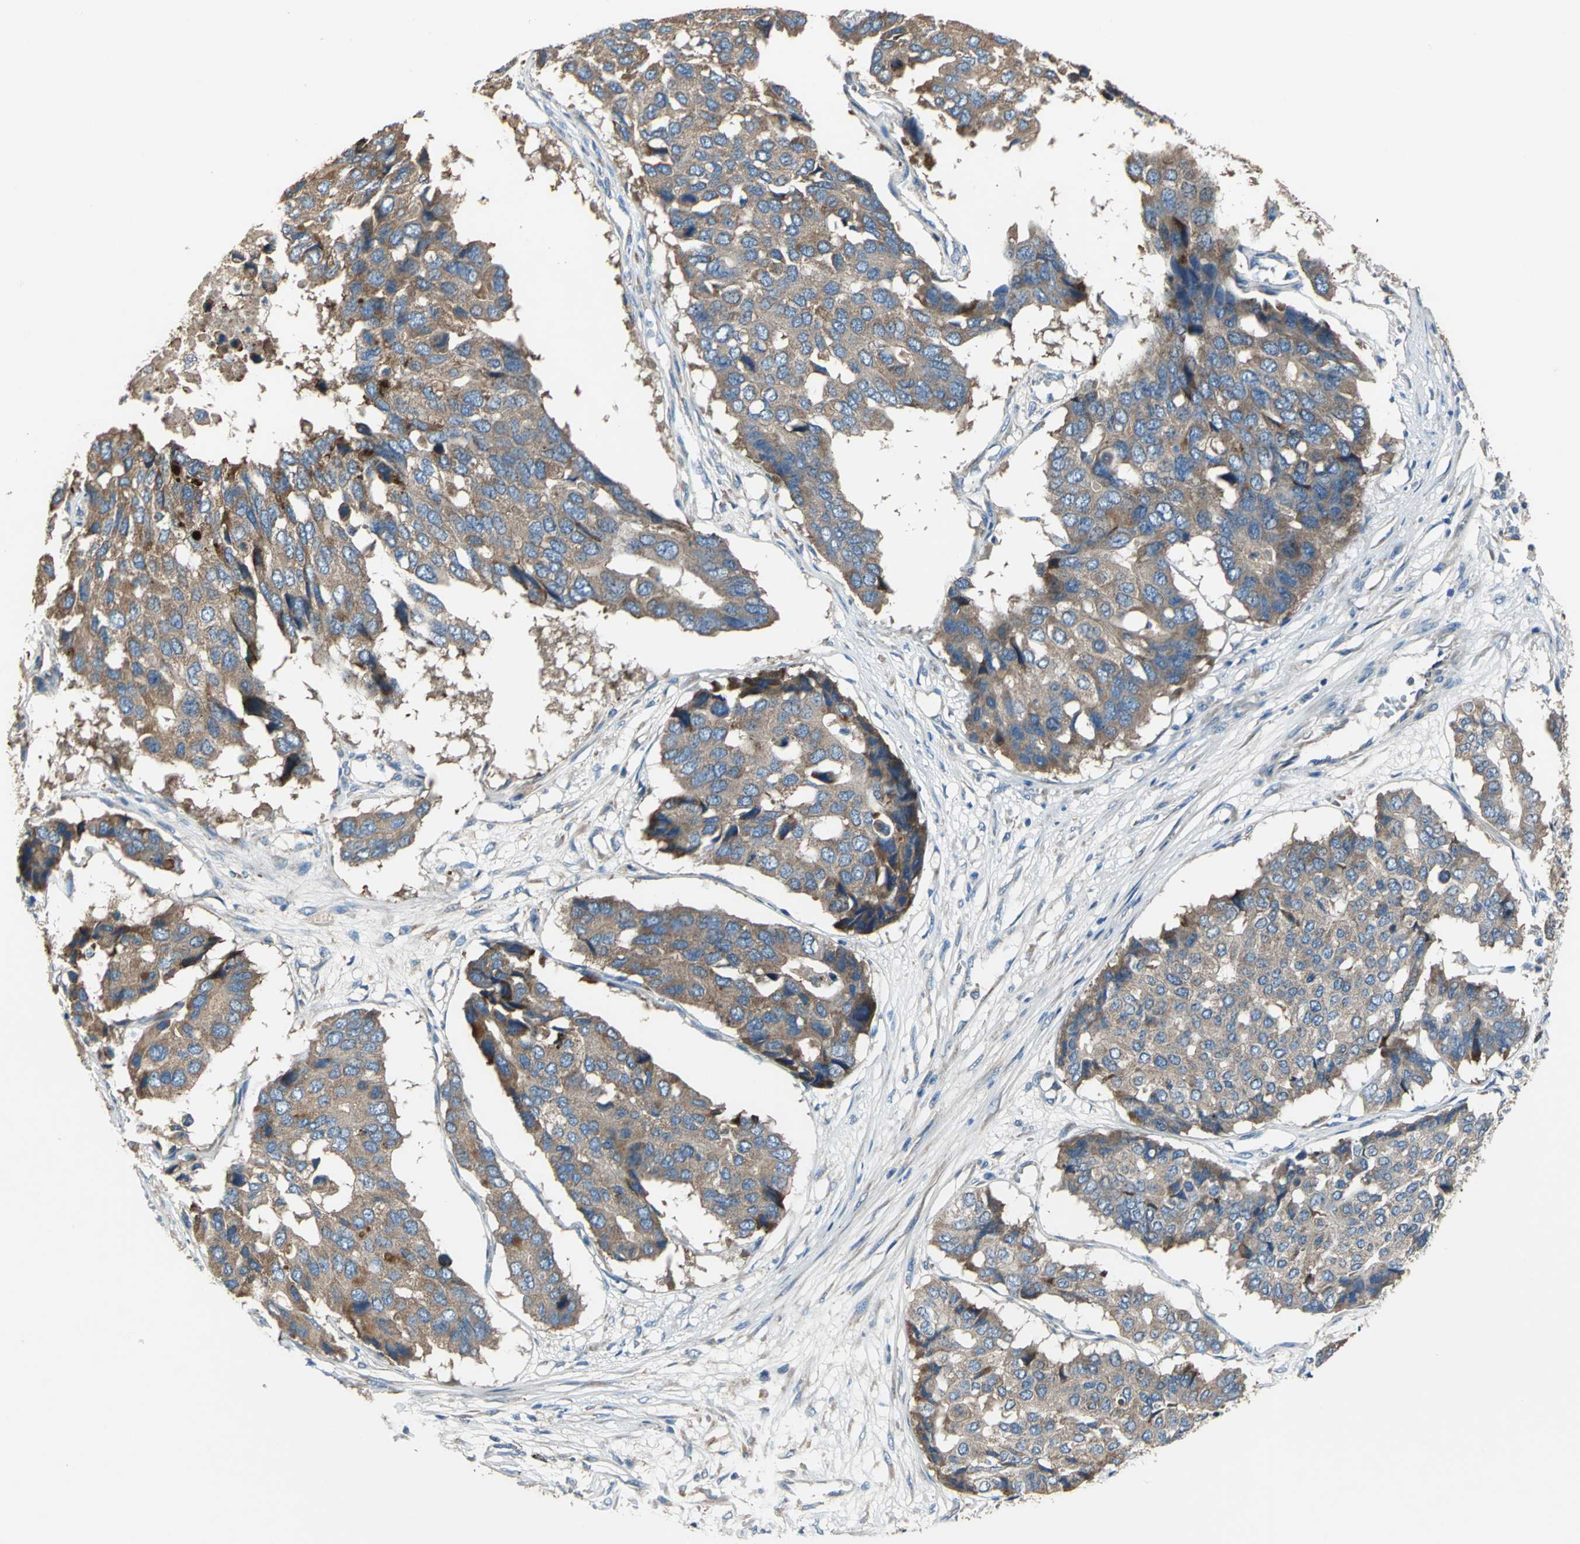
{"staining": {"intensity": "moderate", "quantity": ">75%", "location": "cytoplasmic/membranous"}, "tissue": "pancreatic cancer", "cell_type": "Tumor cells", "image_type": "cancer", "snomed": [{"axis": "morphology", "description": "Adenocarcinoma, NOS"}, {"axis": "topography", "description": "Pancreas"}], "caption": "Pancreatic cancer (adenocarcinoma) stained with DAB (3,3'-diaminobenzidine) immunohistochemistry (IHC) exhibits medium levels of moderate cytoplasmic/membranous expression in about >75% of tumor cells.", "gene": "HEPH", "patient": {"sex": "male", "age": 50}}